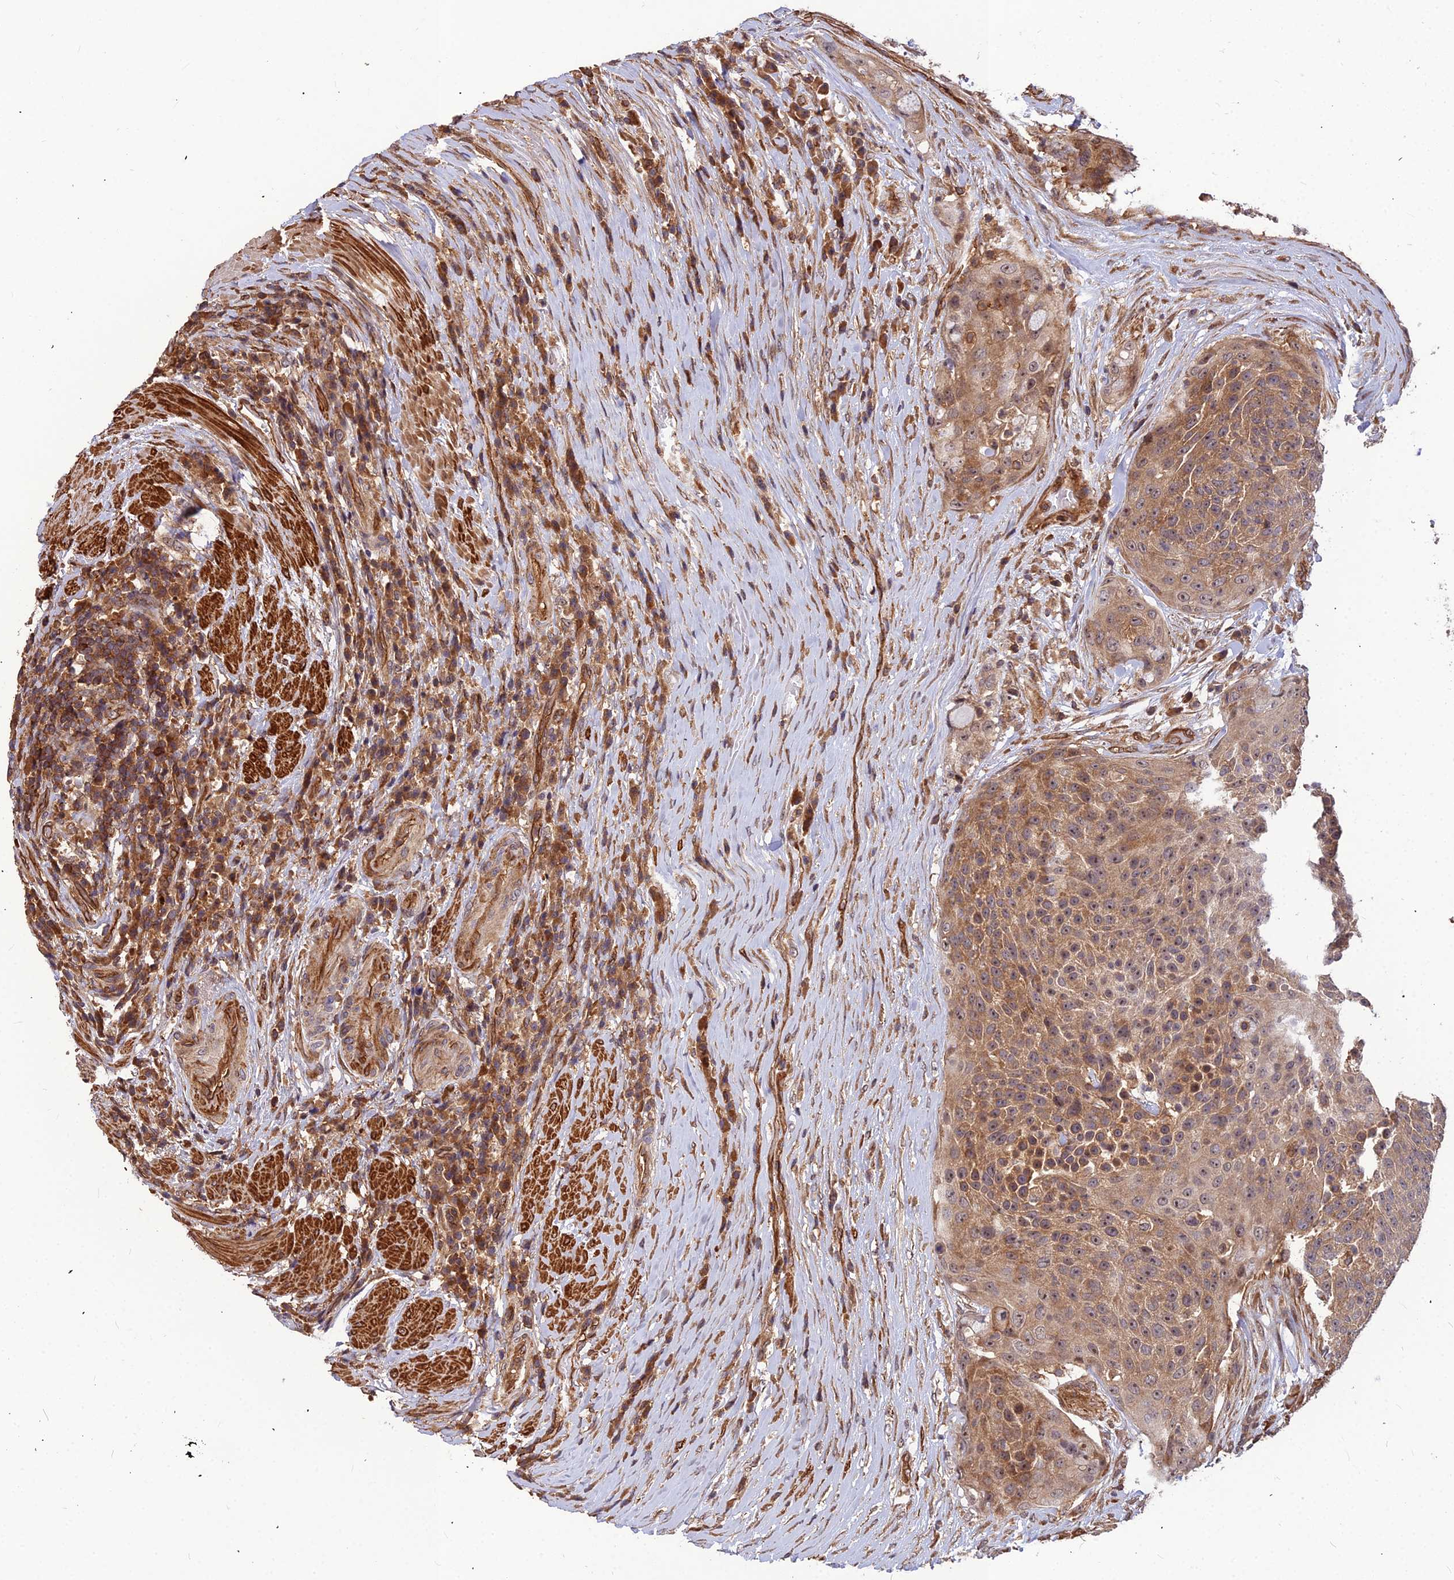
{"staining": {"intensity": "moderate", "quantity": ">75%", "location": "cytoplasmic/membranous"}, "tissue": "urothelial cancer", "cell_type": "Tumor cells", "image_type": "cancer", "snomed": [{"axis": "morphology", "description": "Urothelial carcinoma, High grade"}, {"axis": "topography", "description": "Urinary bladder"}], "caption": "This is a photomicrograph of IHC staining of urothelial carcinoma (high-grade), which shows moderate positivity in the cytoplasmic/membranous of tumor cells.", "gene": "ZNF467", "patient": {"sex": "female", "age": 63}}